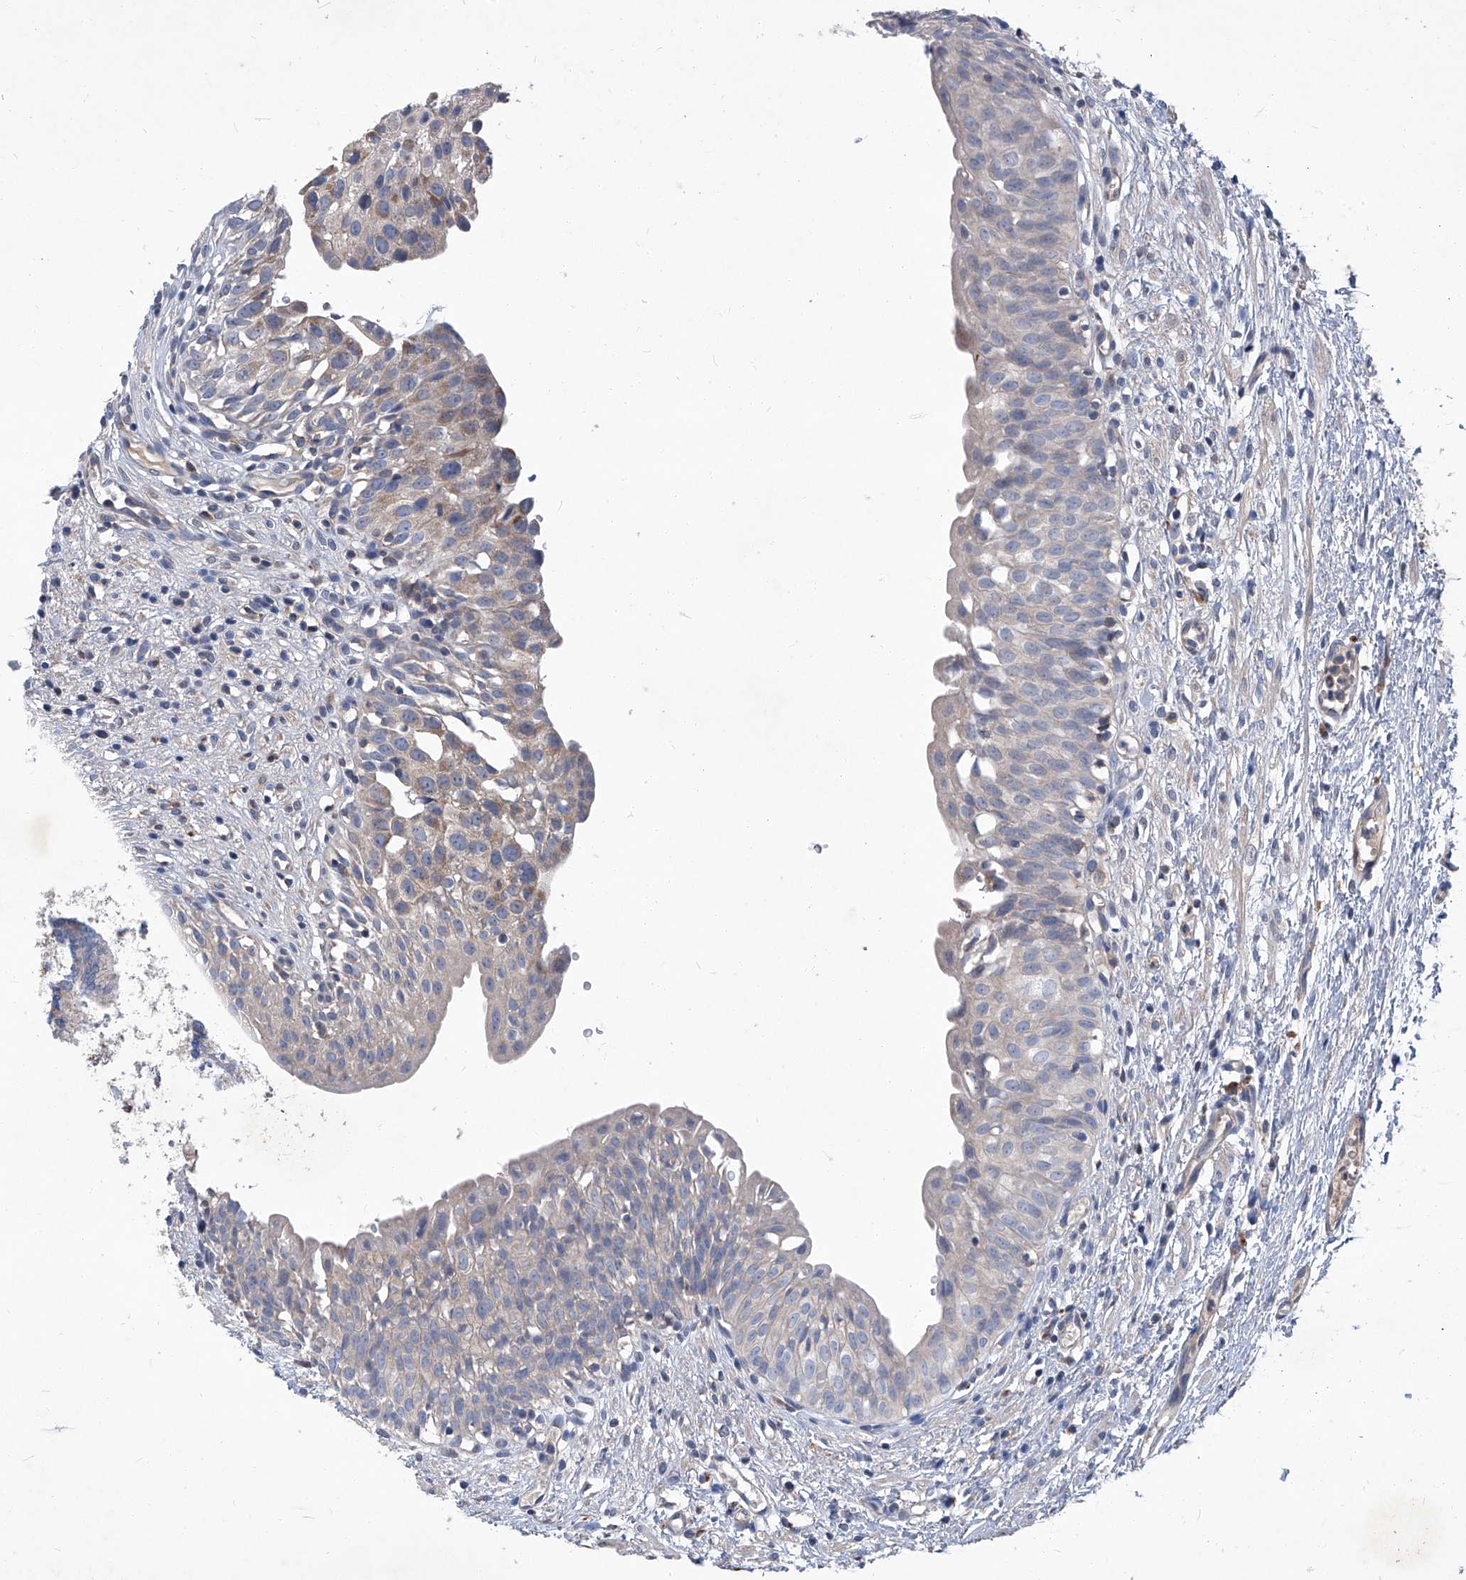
{"staining": {"intensity": "weak", "quantity": "<25%", "location": "cytoplasmic/membranous"}, "tissue": "urinary bladder", "cell_type": "Urothelial cells", "image_type": "normal", "snomed": [{"axis": "morphology", "description": "Normal tissue, NOS"}, {"axis": "topography", "description": "Urinary bladder"}], "caption": "IHC image of unremarkable urinary bladder stained for a protein (brown), which reveals no positivity in urothelial cells.", "gene": "EPHA8", "patient": {"sex": "male", "age": 51}}